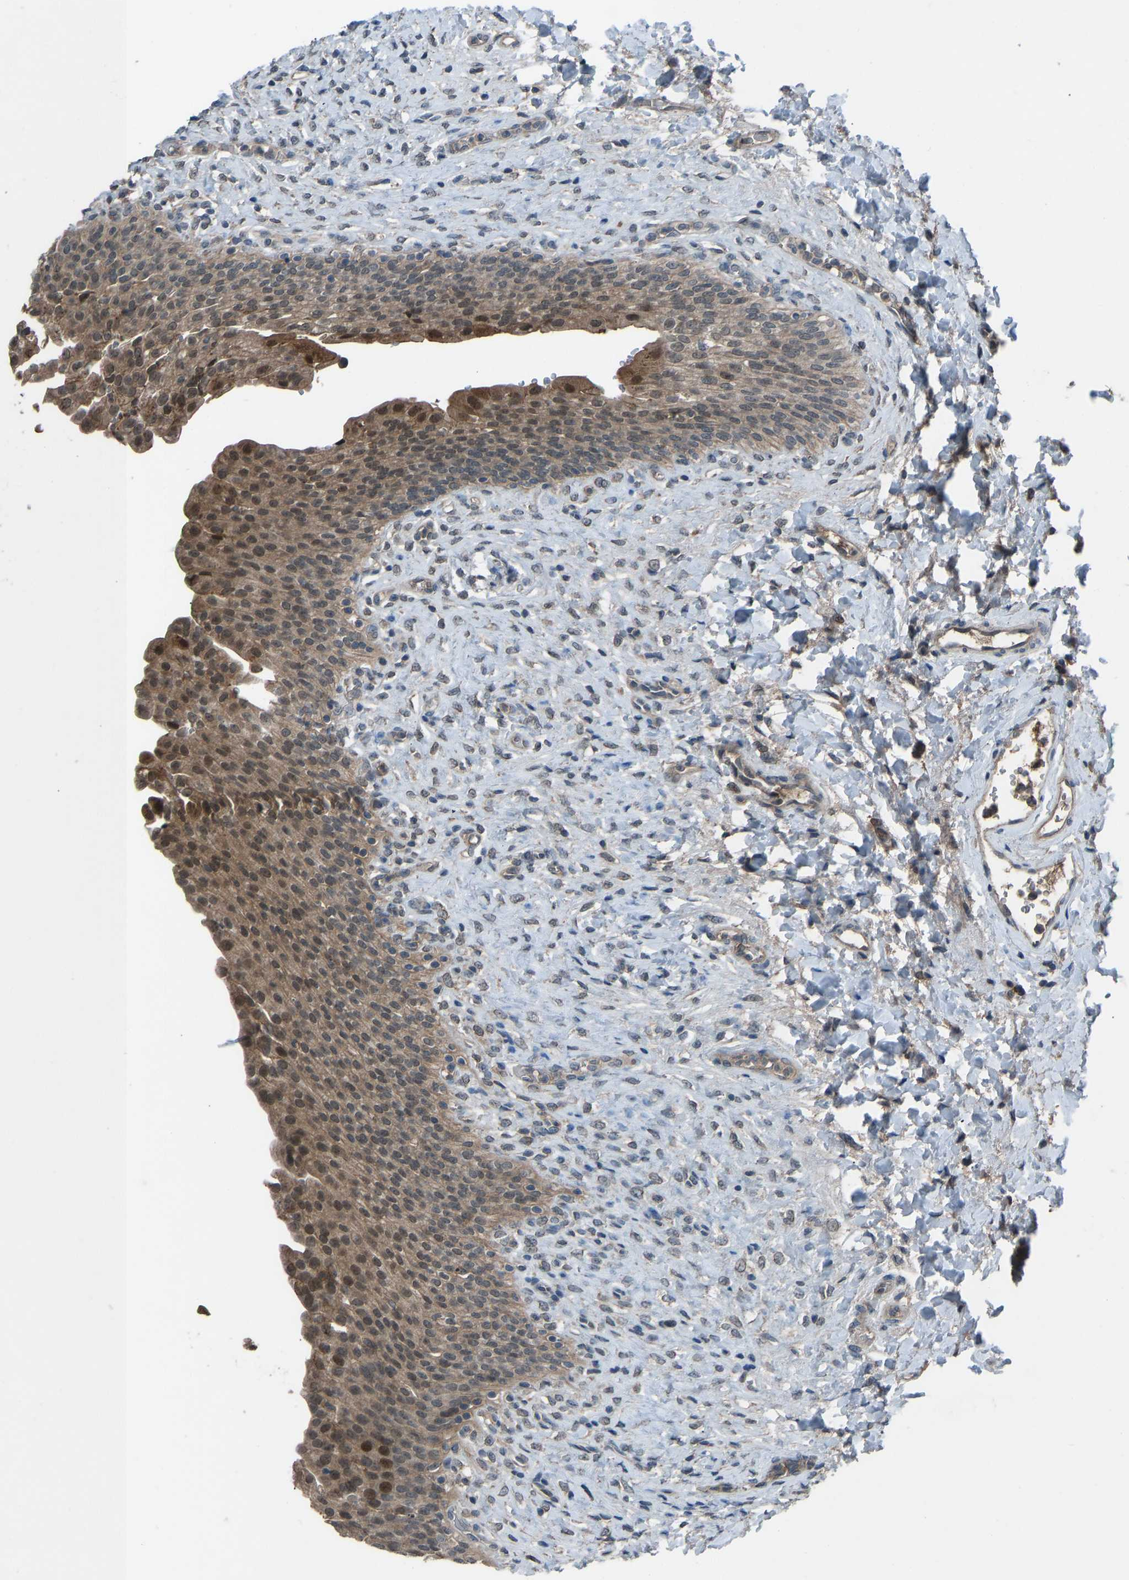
{"staining": {"intensity": "moderate", "quantity": ">75%", "location": "cytoplasmic/membranous,nuclear"}, "tissue": "urinary bladder", "cell_type": "Urothelial cells", "image_type": "normal", "snomed": [{"axis": "morphology", "description": "Urothelial carcinoma, High grade"}, {"axis": "topography", "description": "Urinary bladder"}], "caption": "Protein analysis of benign urinary bladder displays moderate cytoplasmic/membranous,nuclear positivity in approximately >75% of urothelial cells.", "gene": "SLC43A1", "patient": {"sex": "male", "age": 46}}